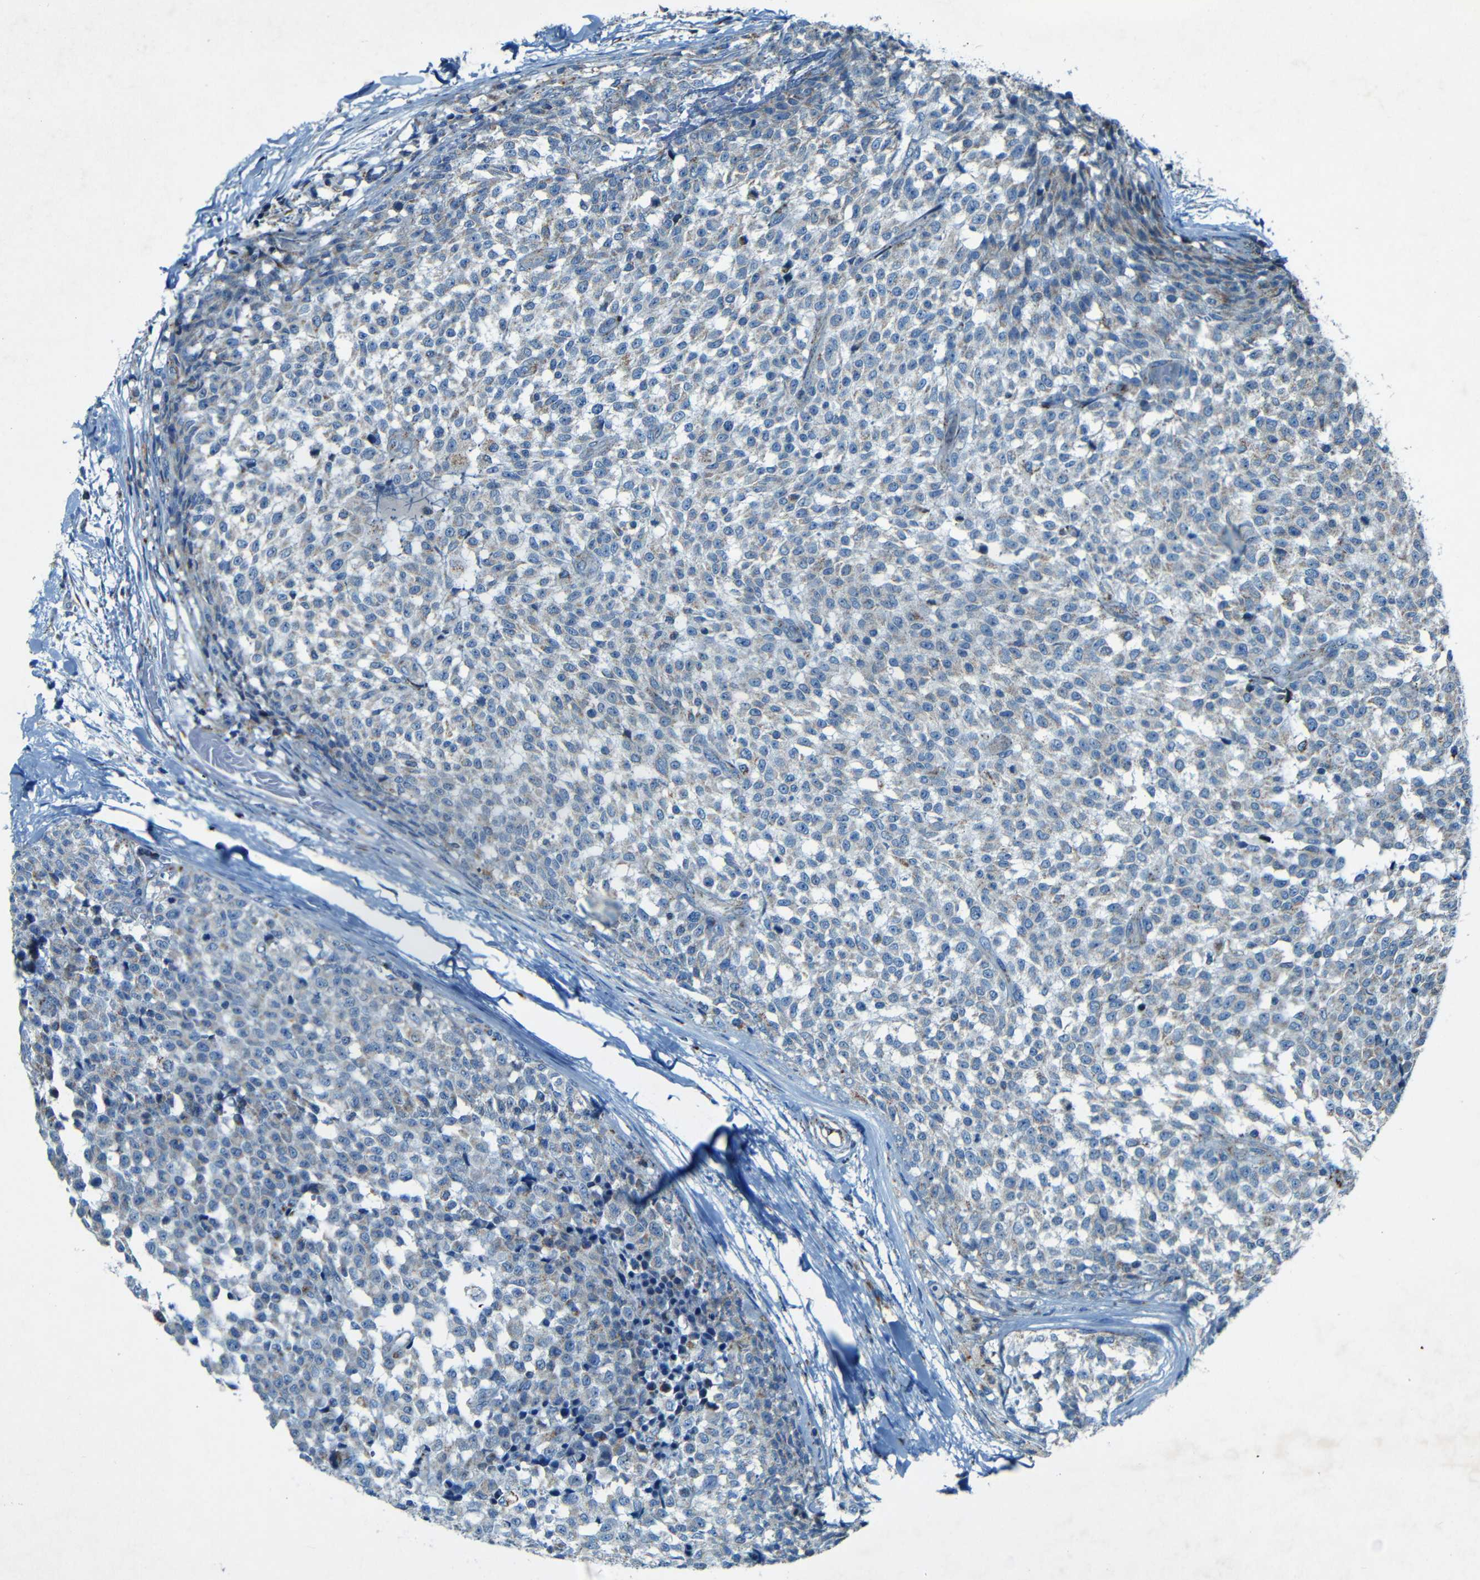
{"staining": {"intensity": "weak", "quantity": "25%-75%", "location": "cytoplasmic/membranous"}, "tissue": "testis cancer", "cell_type": "Tumor cells", "image_type": "cancer", "snomed": [{"axis": "morphology", "description": "Seminoma, NOS"}, {"axis": "topography", "description": "Testis"}], "caption": "Testis seminoma was stained to show a protein in brown. There is low levels of weak cytoplasmic/membranous expression in about 25%-75% of tumor cells.", "gene": "WSCD2", "patient": {"sex": "male", "age": 59}}